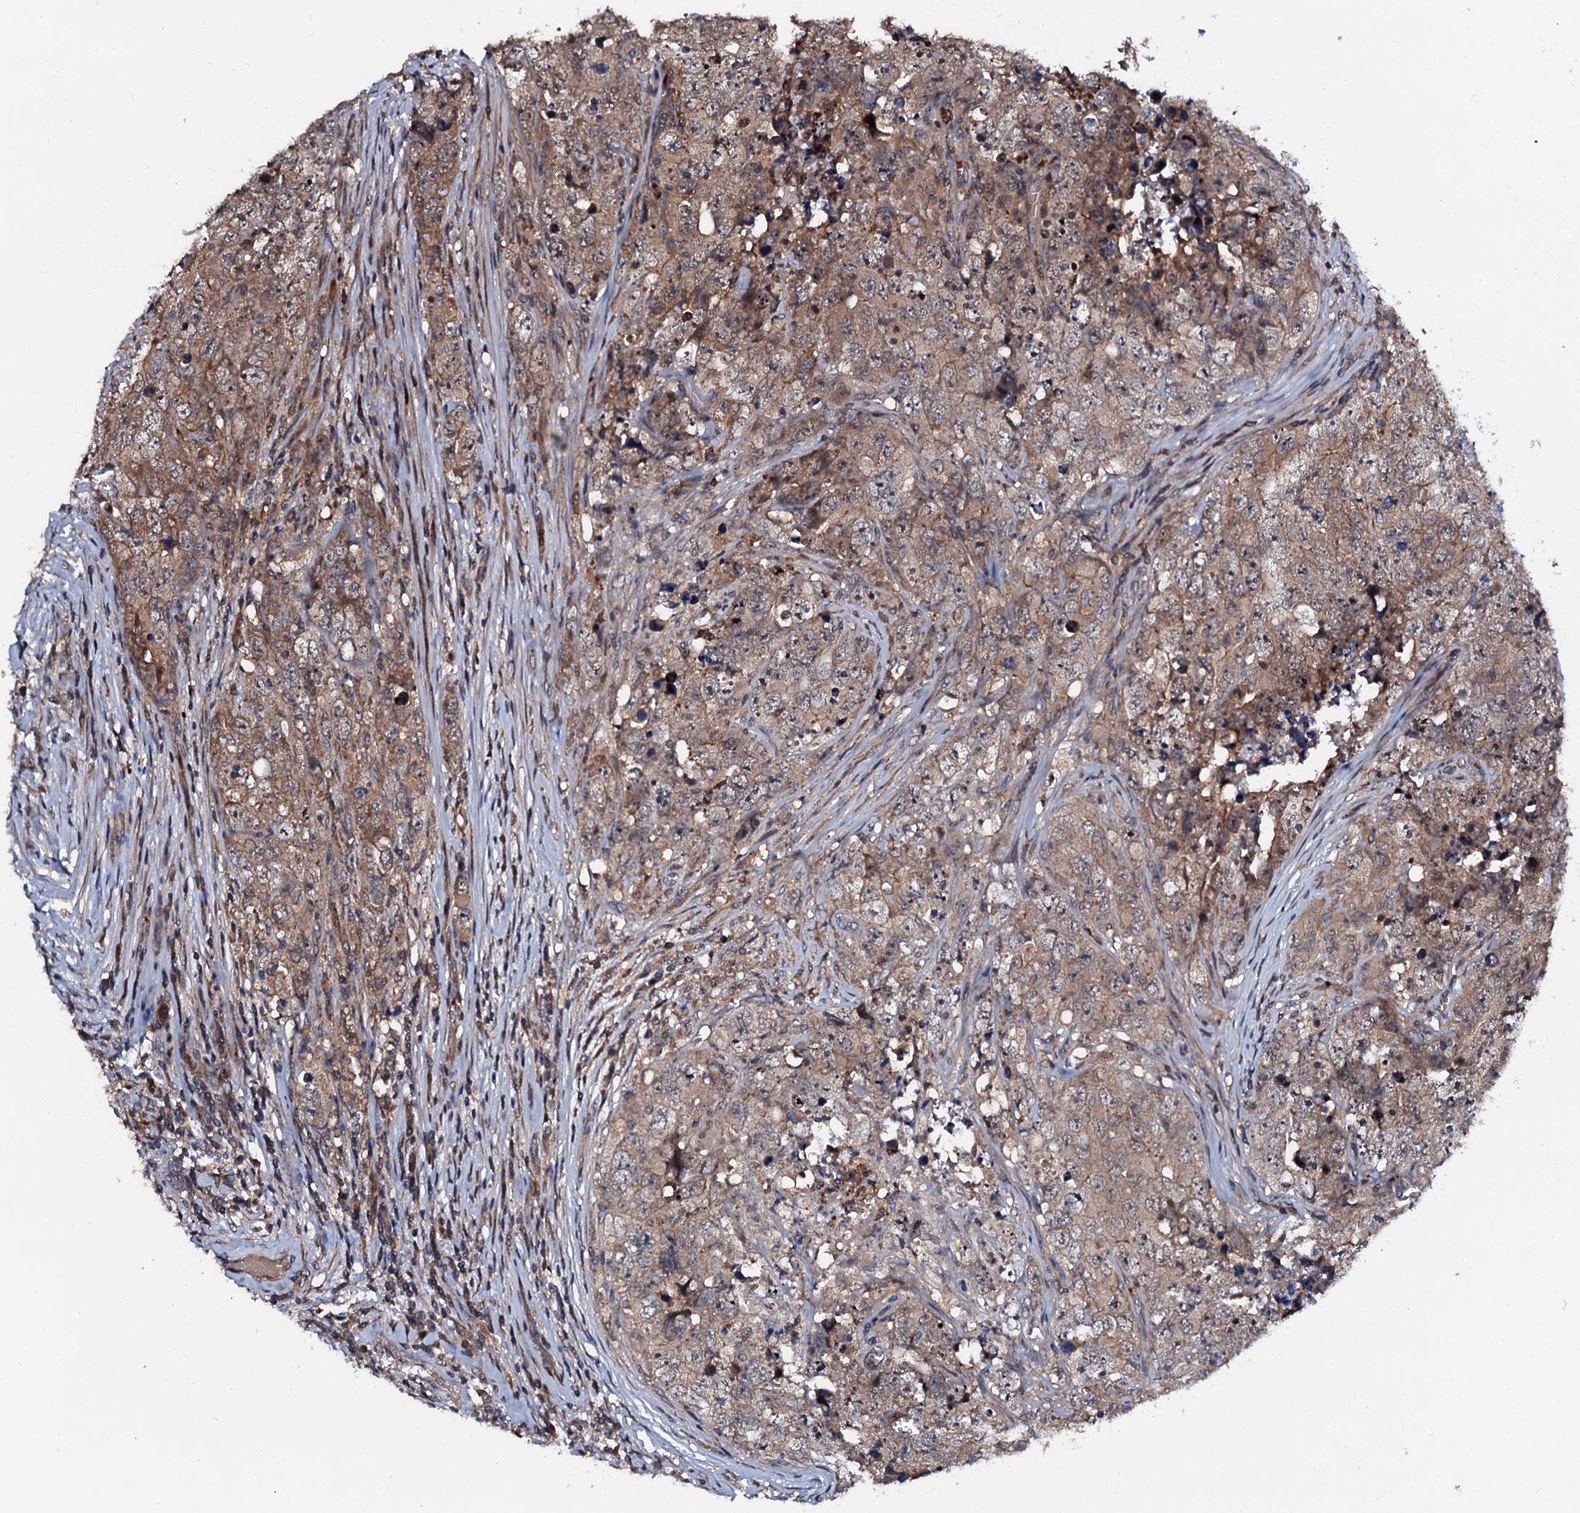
{"staining": {"intensity": "weak", "quantity": "25%-75%", "location": "cytoplasmic/membranous"}, "tissue": "testis cancer", "cell_type": "Tumor cells", "image_type": "cancer", "snomed": [{"axis": "morphology", "description": "Seminoma, NOS"}, {"axis": "morphology", "description": "Carcinoma, Embryonal, NOS"}, {"axis": "topography", "description": "Testis"}], "caption": "Protein expression analysis of seminoma (testis) reveals weak cytoplasmic/membranous staining in about 25%-75% of tumor cells. The staining is performed using DAB brown chromogen to label protein expression. The nuclei are counter-stained blue using hematoxylin.", "gene": "N4BP1", "patient": {"sex": "male", "age": 43}}